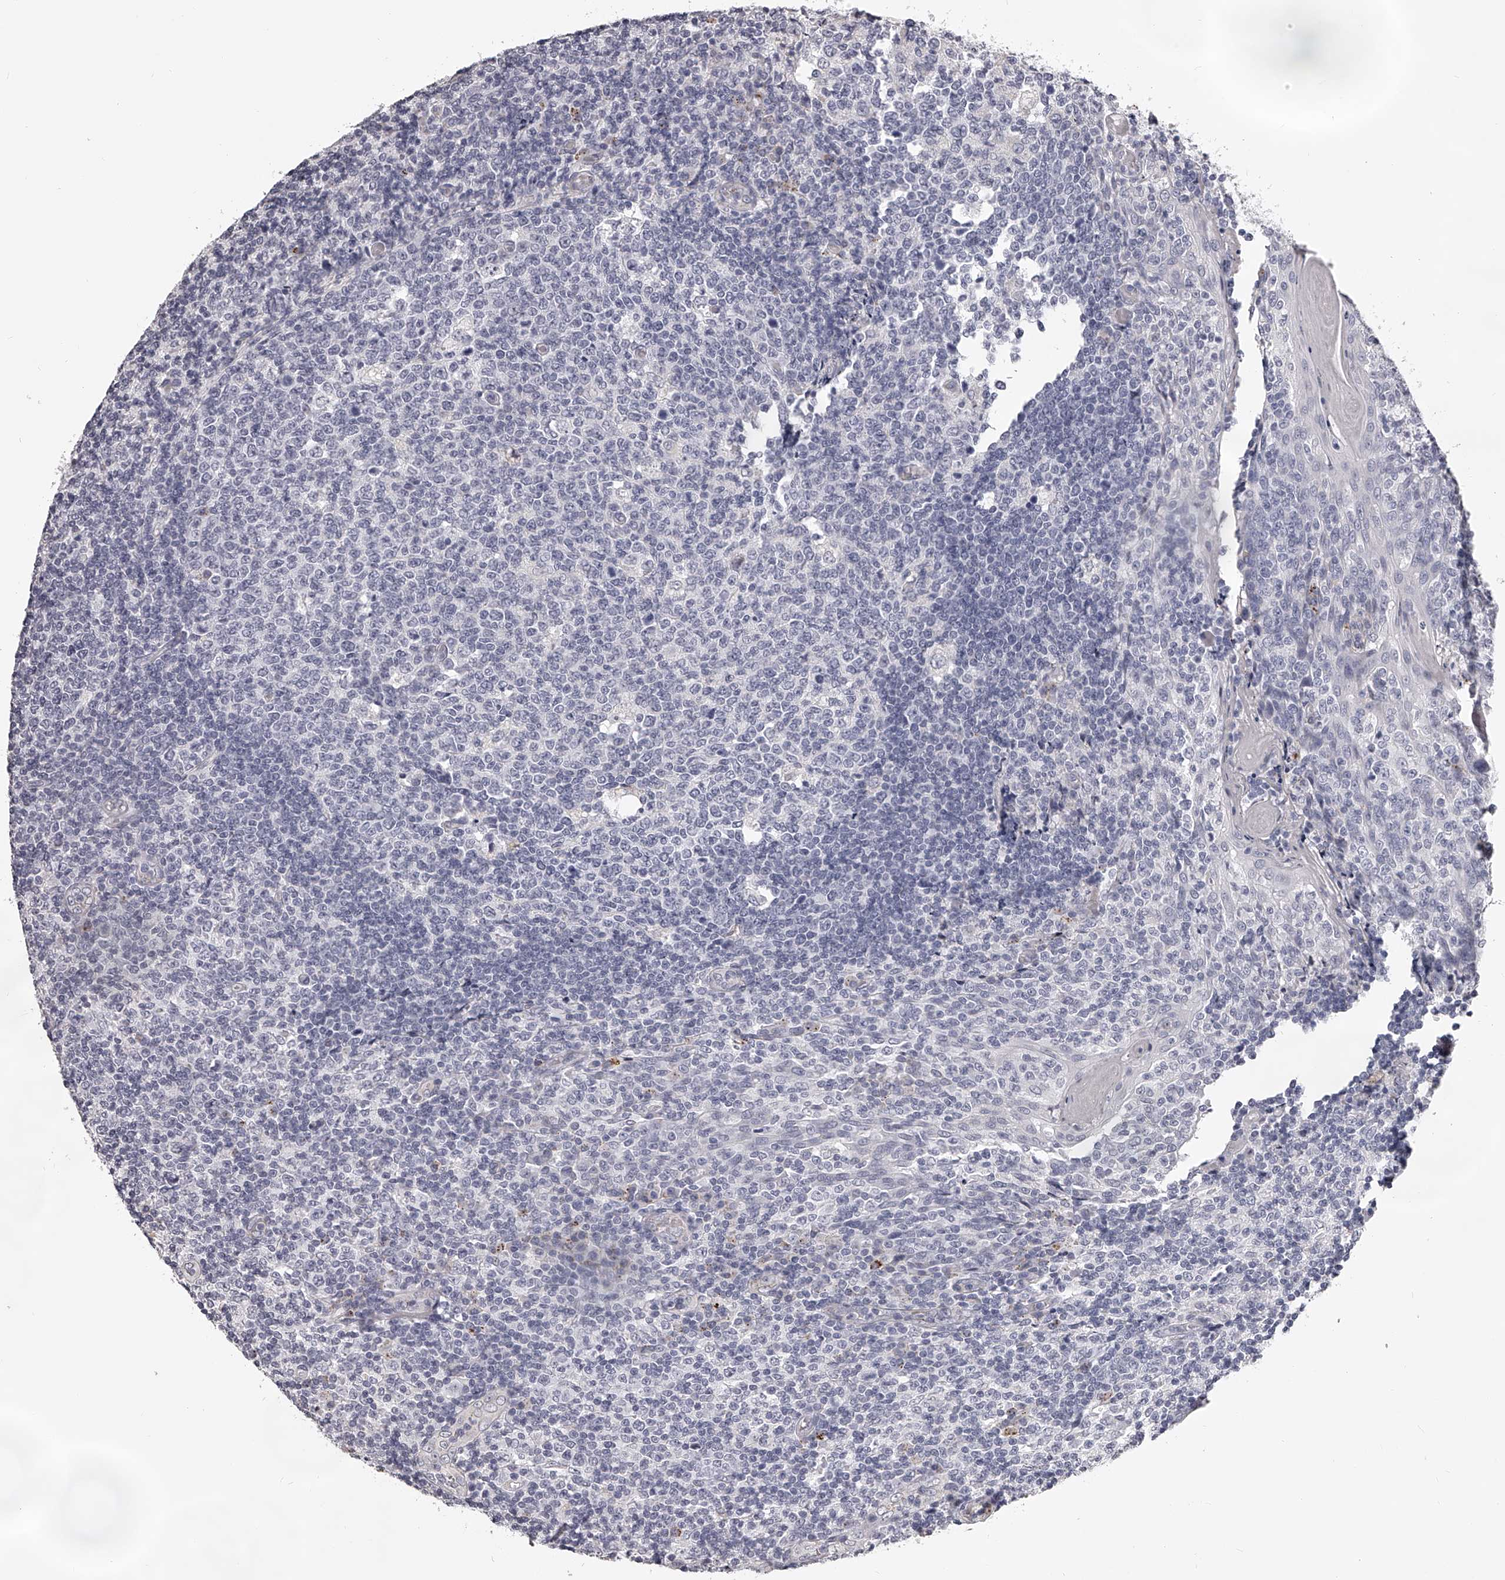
{"staining": {"intensity": "negative", "quantity": "none", "location": "none"}, "tissue": "tonsil", "cell_type": "Germinal center cells", "image_type": "normal", "snomed": [{"axis": "morphology", "description": "Normal tissue, NOS"}, {"axis": "topography", "description": "Tonsil"}], "caption": "Immunohistochemical staining of benign human tonsil demonstrates no significant expression in germinal center cells. Nuclei are stained in blue.", "gene": "DMRT1", "patient": {"sex": "female", "age": 19}}